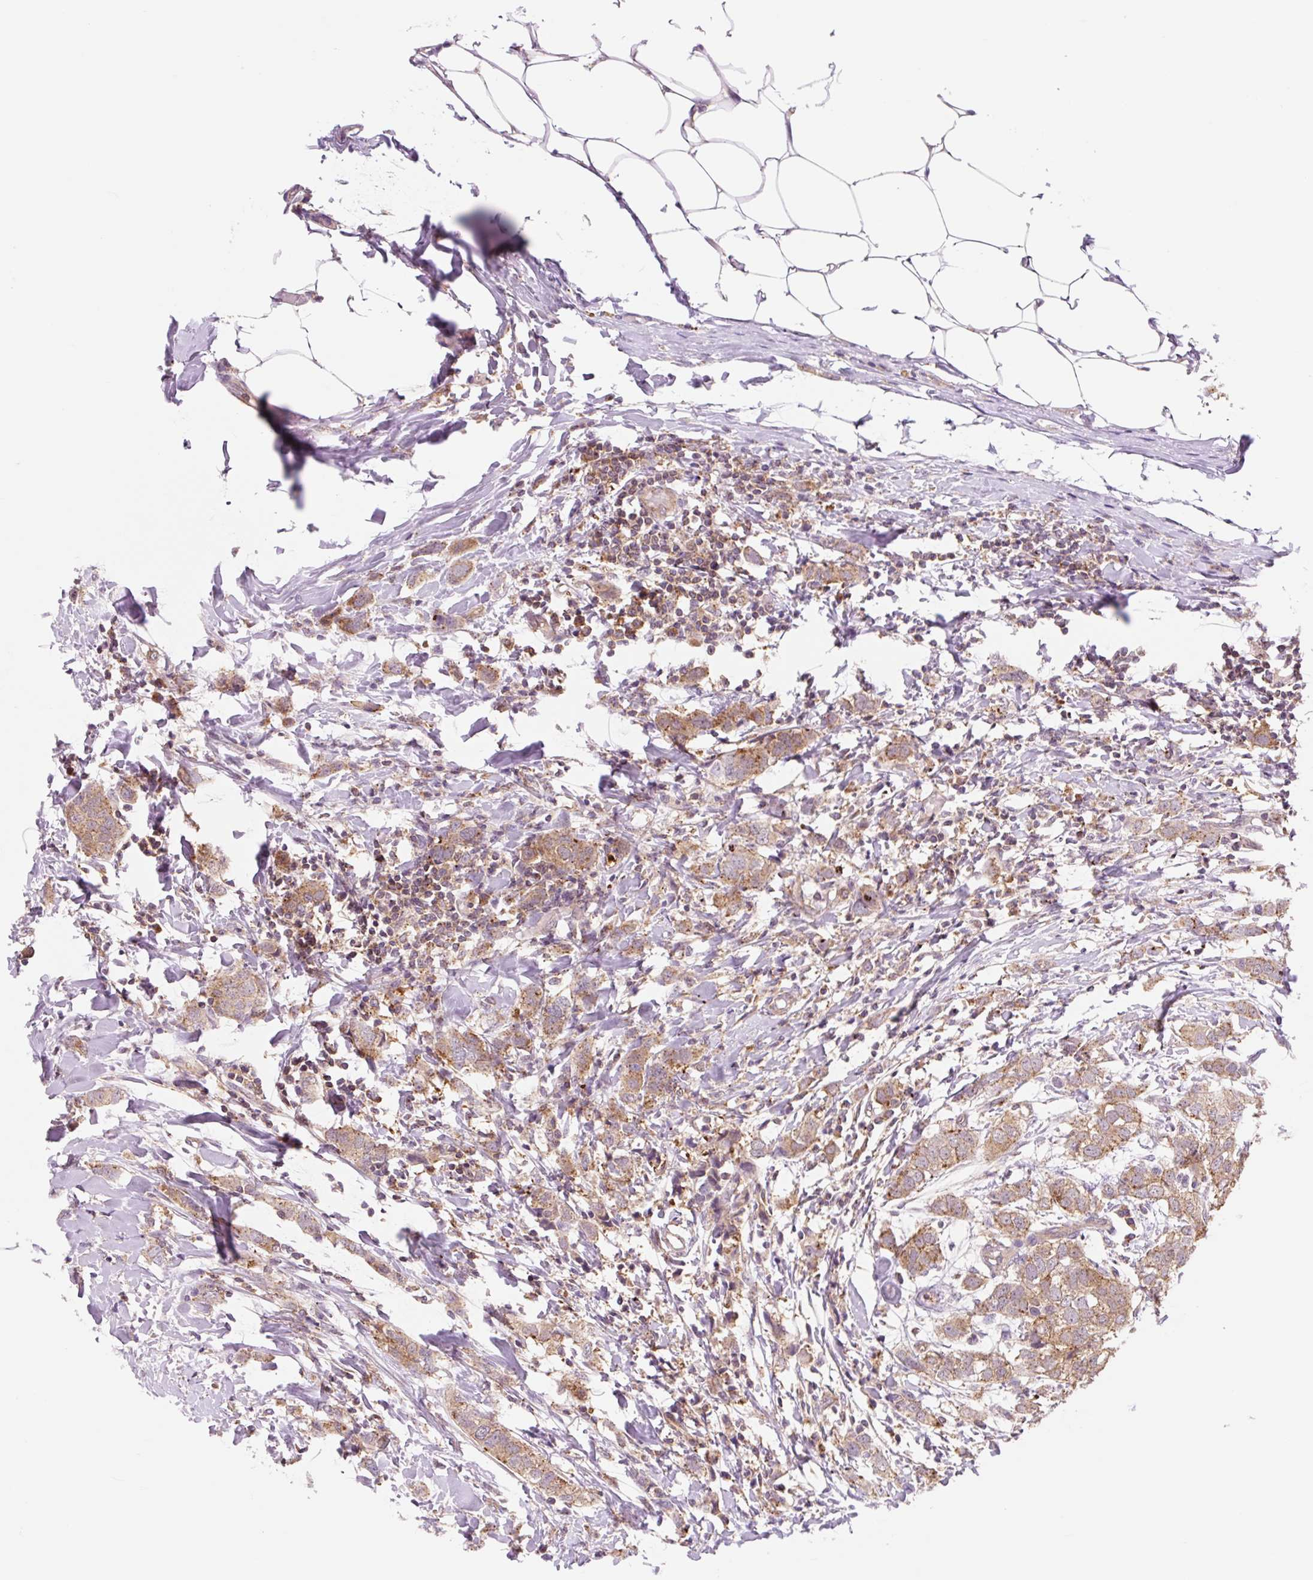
{"staining": {"intensity": "moderate", "quantity": ">75%", "location": "cytoplasmic/membranous"}, "tissue": "breast cancer", "cell_type": "Tumor cells", "image_type": "cancer", "snomed": [{"axis": "morphology", "description": "Duct carcinoma"}, {"axis": "topography", "description": "Breast"}], "caption": "Protein staining of breast cancer tissue displays moderate cytoplasmic/membranous expression in approximately >75% of tumor cells.", "gene": "VPS4A", "patient": {"sex": "female", "age": 50}}